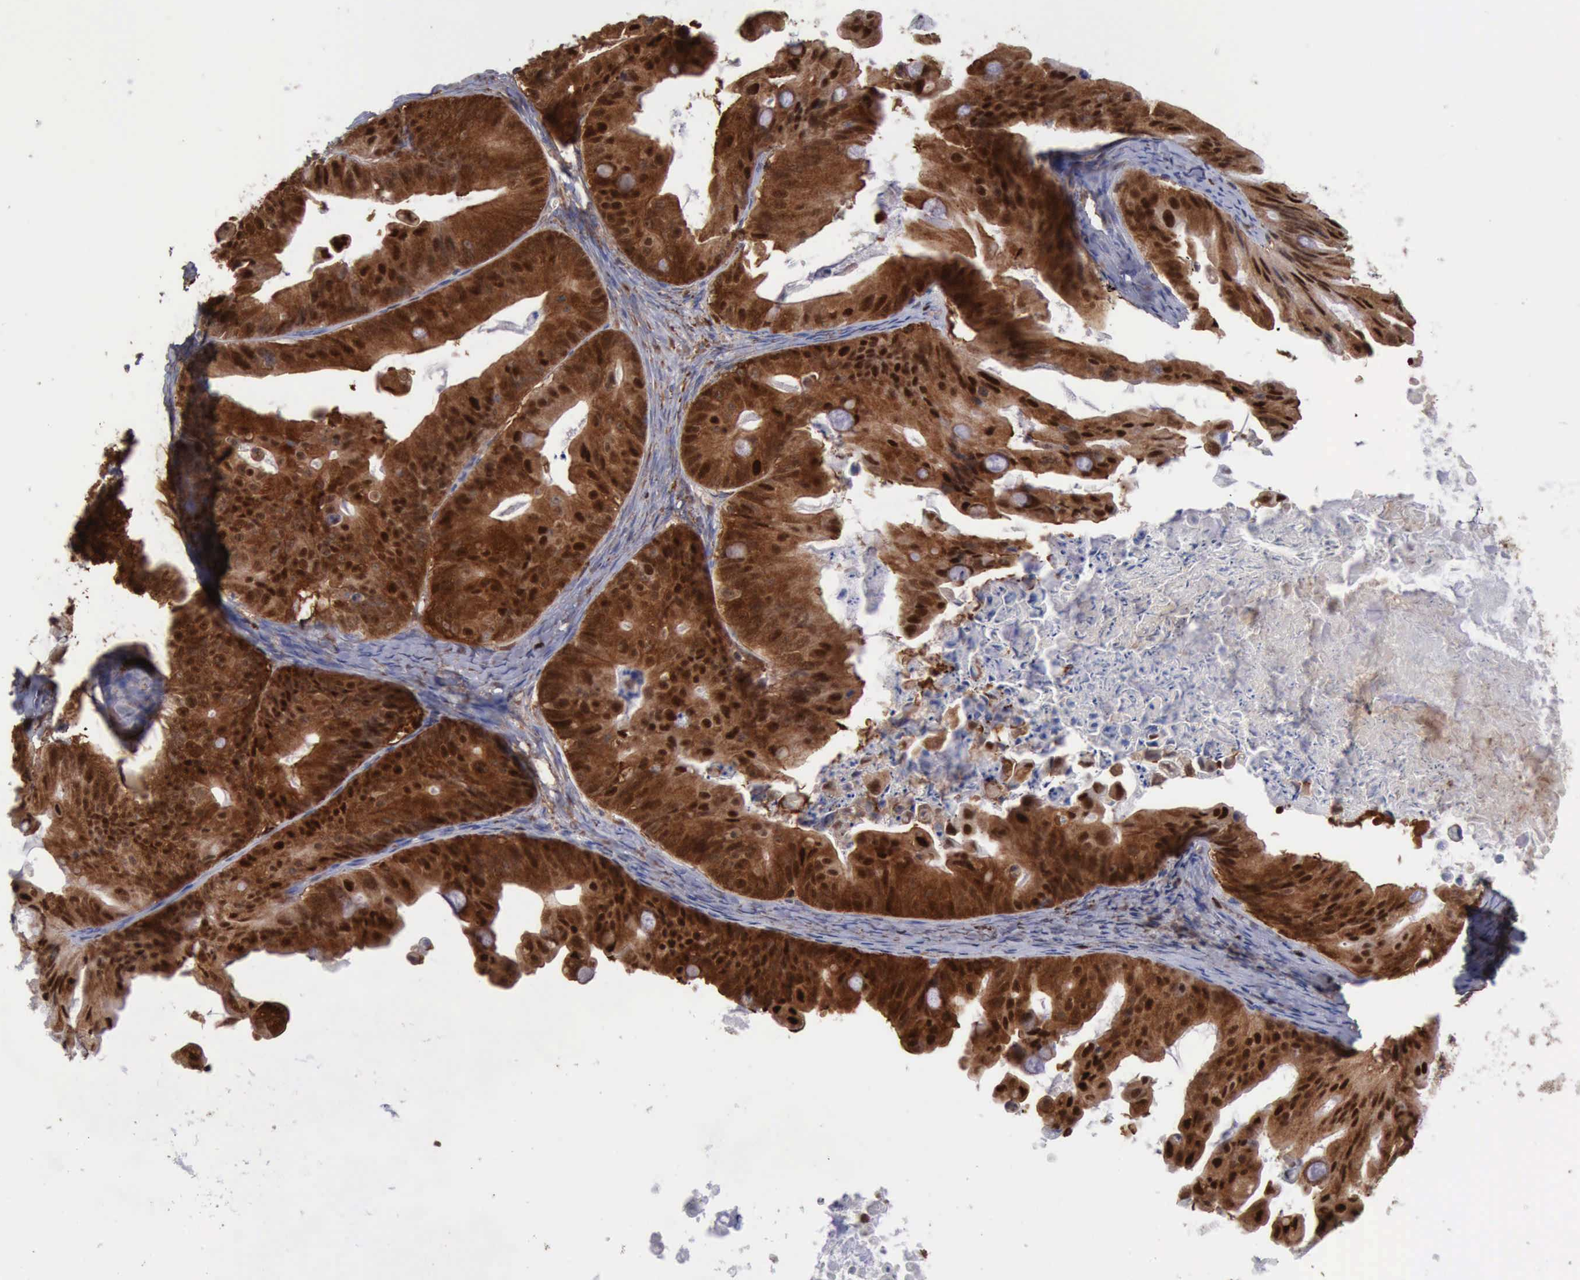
{"staining": {"intensity": "strong", "quantity": ">75%", "location": "cytoplasmic/membranous,nuclear"}, "tissue": "ovarian cancer", "cell_type": "Tumor cells", "image_type": "cancer", "snomed": [{"axis": "morphology", "description": "Cystadenocarcinoma, mucinous, NOS"}, {"axis": "topography", "description": "Ovary"}], "caption": "Immunohistochemistry photomicrograph of human mucinous cystadenocarcinoma (ovarian) stained for a protein (brown), which exhibits high levels of strong cytoplasmic/membranous and nuclear expression in about >75% of tumor cells.", "gene": "PDCD4", "patient": {"sex": "female", "age": 37}}